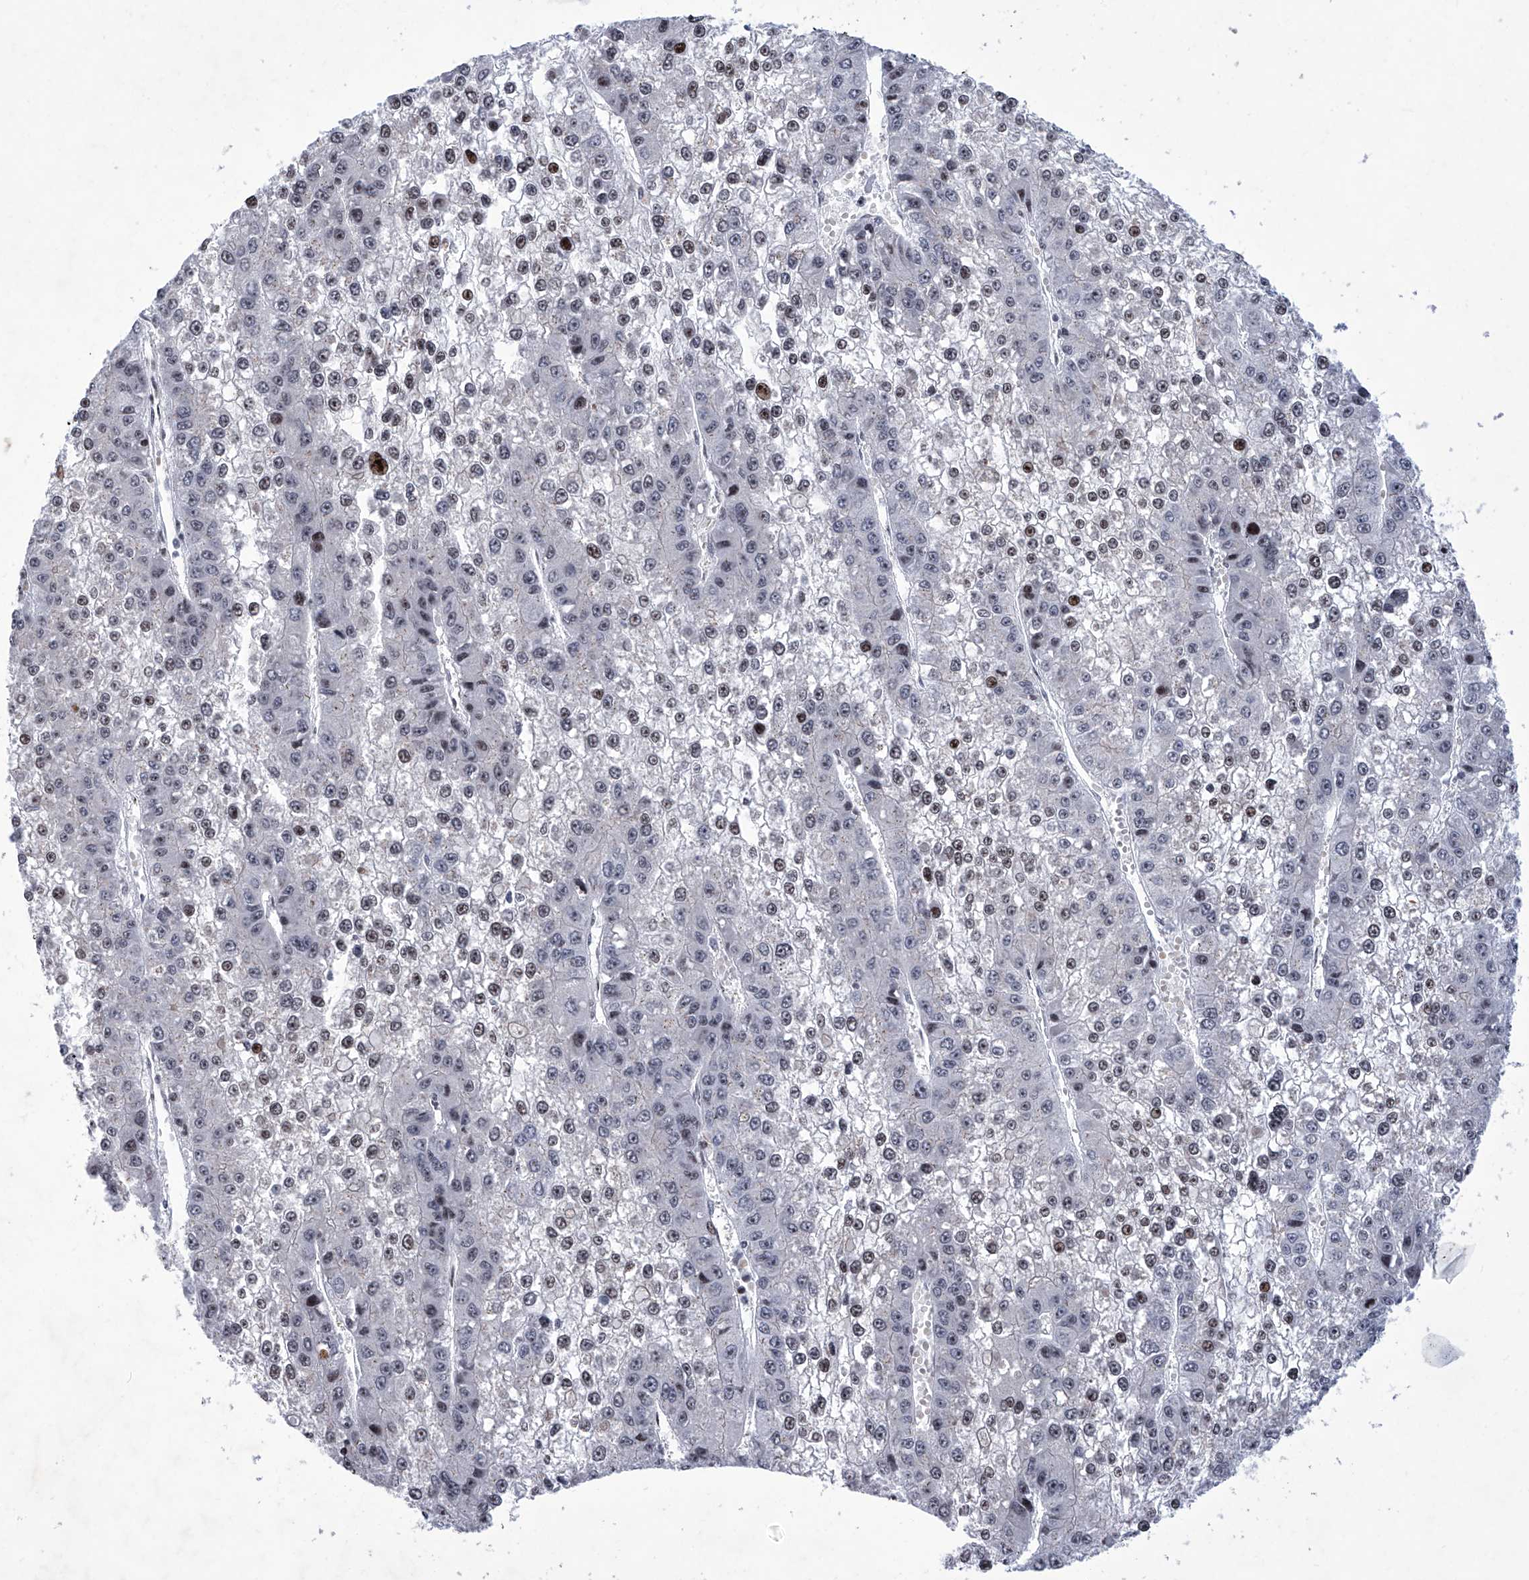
{"staining": {"intensity": "moderate", "quantity": "<25%", "location": "nuclear"}, "tissue": "liver cancer", "cell_type": "Tumor cells", "image_type": "cancer", "snomed": [{"axis": "morphology", "description": "Carcinoma, Hepatocellular, NOS"}, {"axis": "topography", "description": "Liver"}], "caption": "This photomicrograph demonstrates hepatocellular carcinoma (liver) stained with IHC to label a protein in brown. The nuclear of tumor cells show moderate positivity for the protein. Nuclei are counter-stained blue.", "gene": "HEY2", "patient": {"sex": "female", "age": 73}}